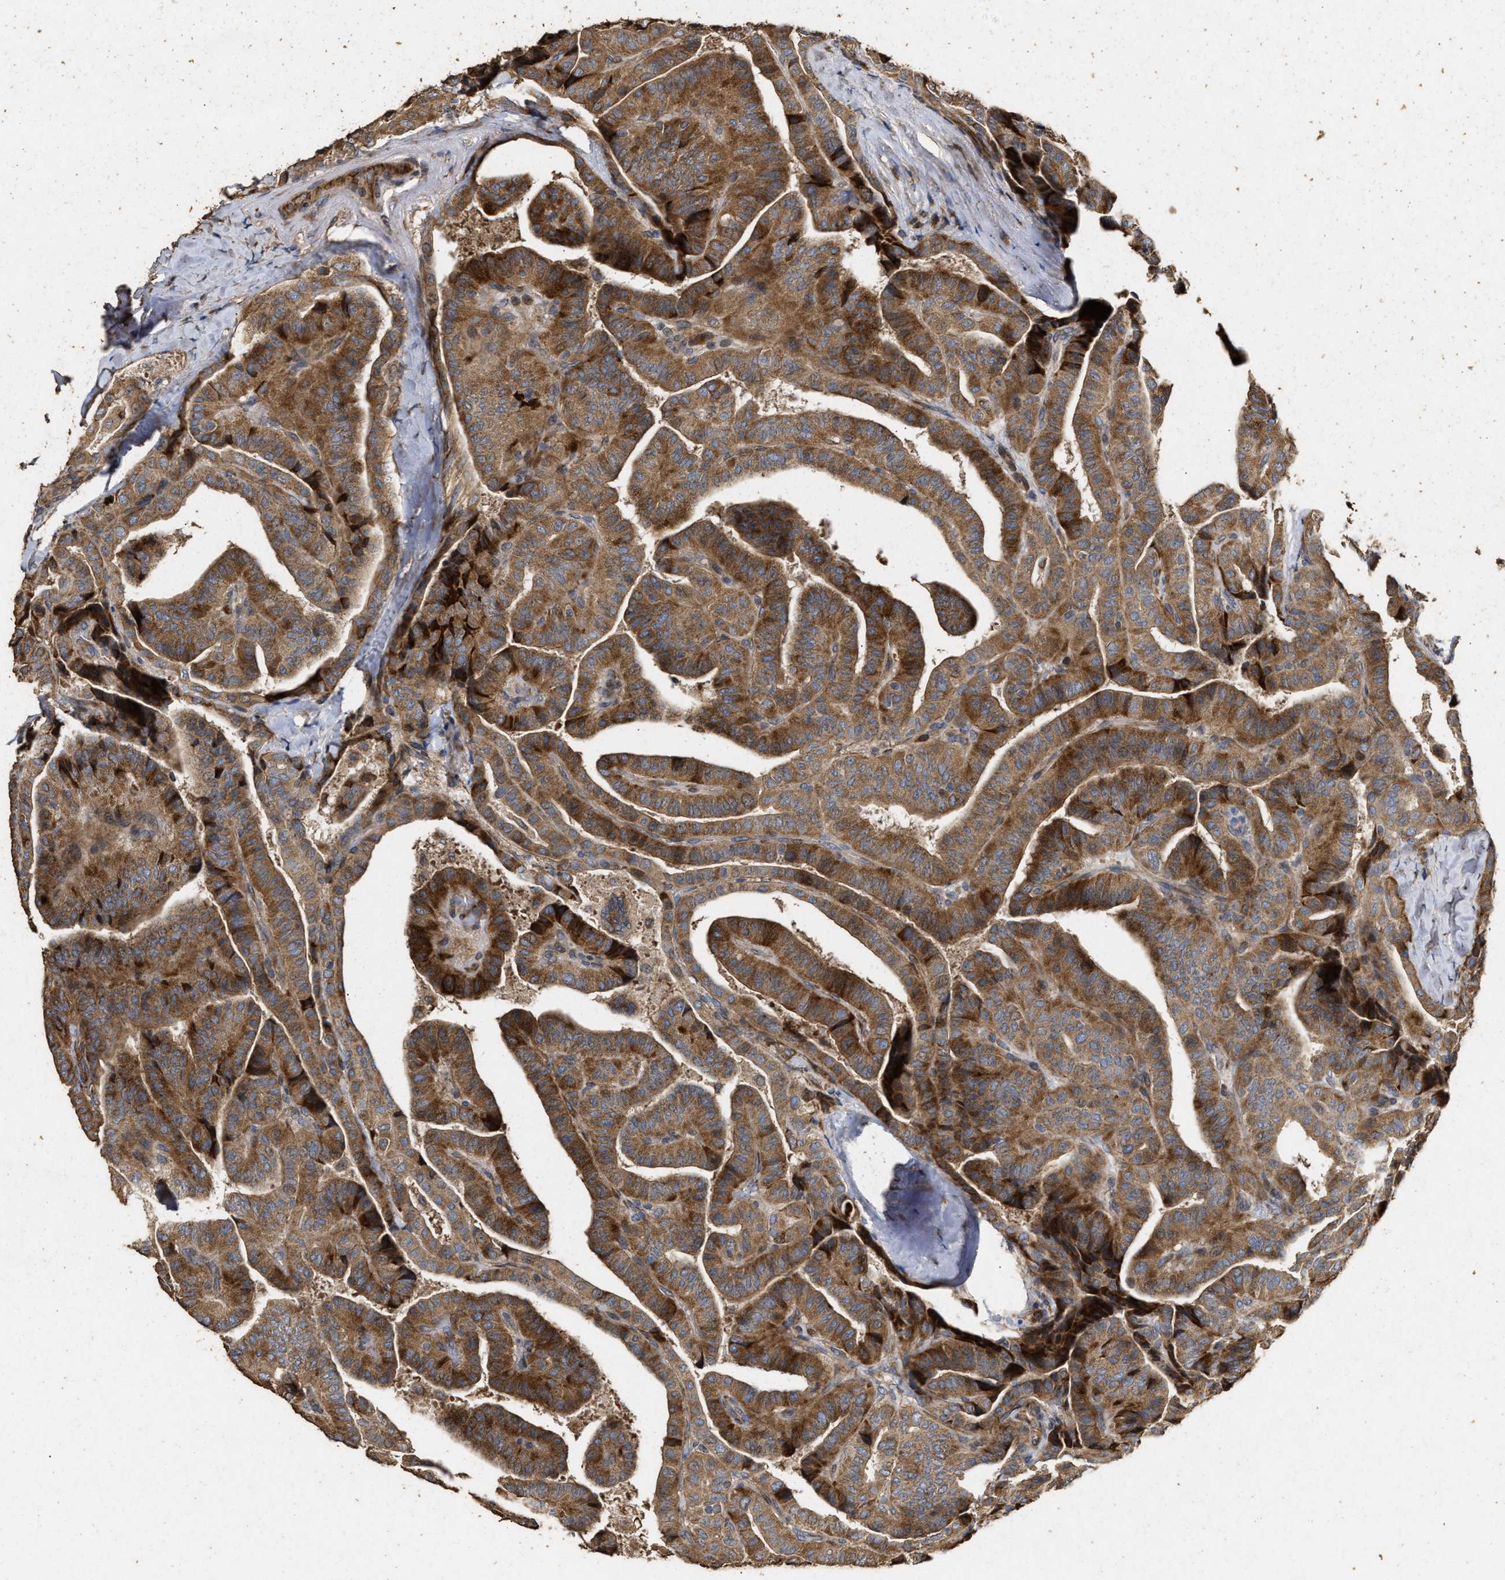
{"staining": {"intensity": "moderate", "quantity": ">75%", "location": "cytoplasmic/membranous"}, "tissue": "thyroid cancer", "cell_type": "Tumor cells", "image_type": "cancer", "snomed": [{"axis": "morphology", "description": "Papillary adenocarcinoma, NOS"}, {"axis": "topography", "description": "Thyroid gland"}], "caption": "This micrograph exhibits thyroid papillary adenocarcinoma stained with immunohistochemistry (IHC) to label a protein in brown. The cytoplasmic/membranous of tumor cells show moderate positivity for the protein. Nuclei are counter-stained blue.", "gene": "NAV1", "patient": {"sex": "male", "age": 77}}